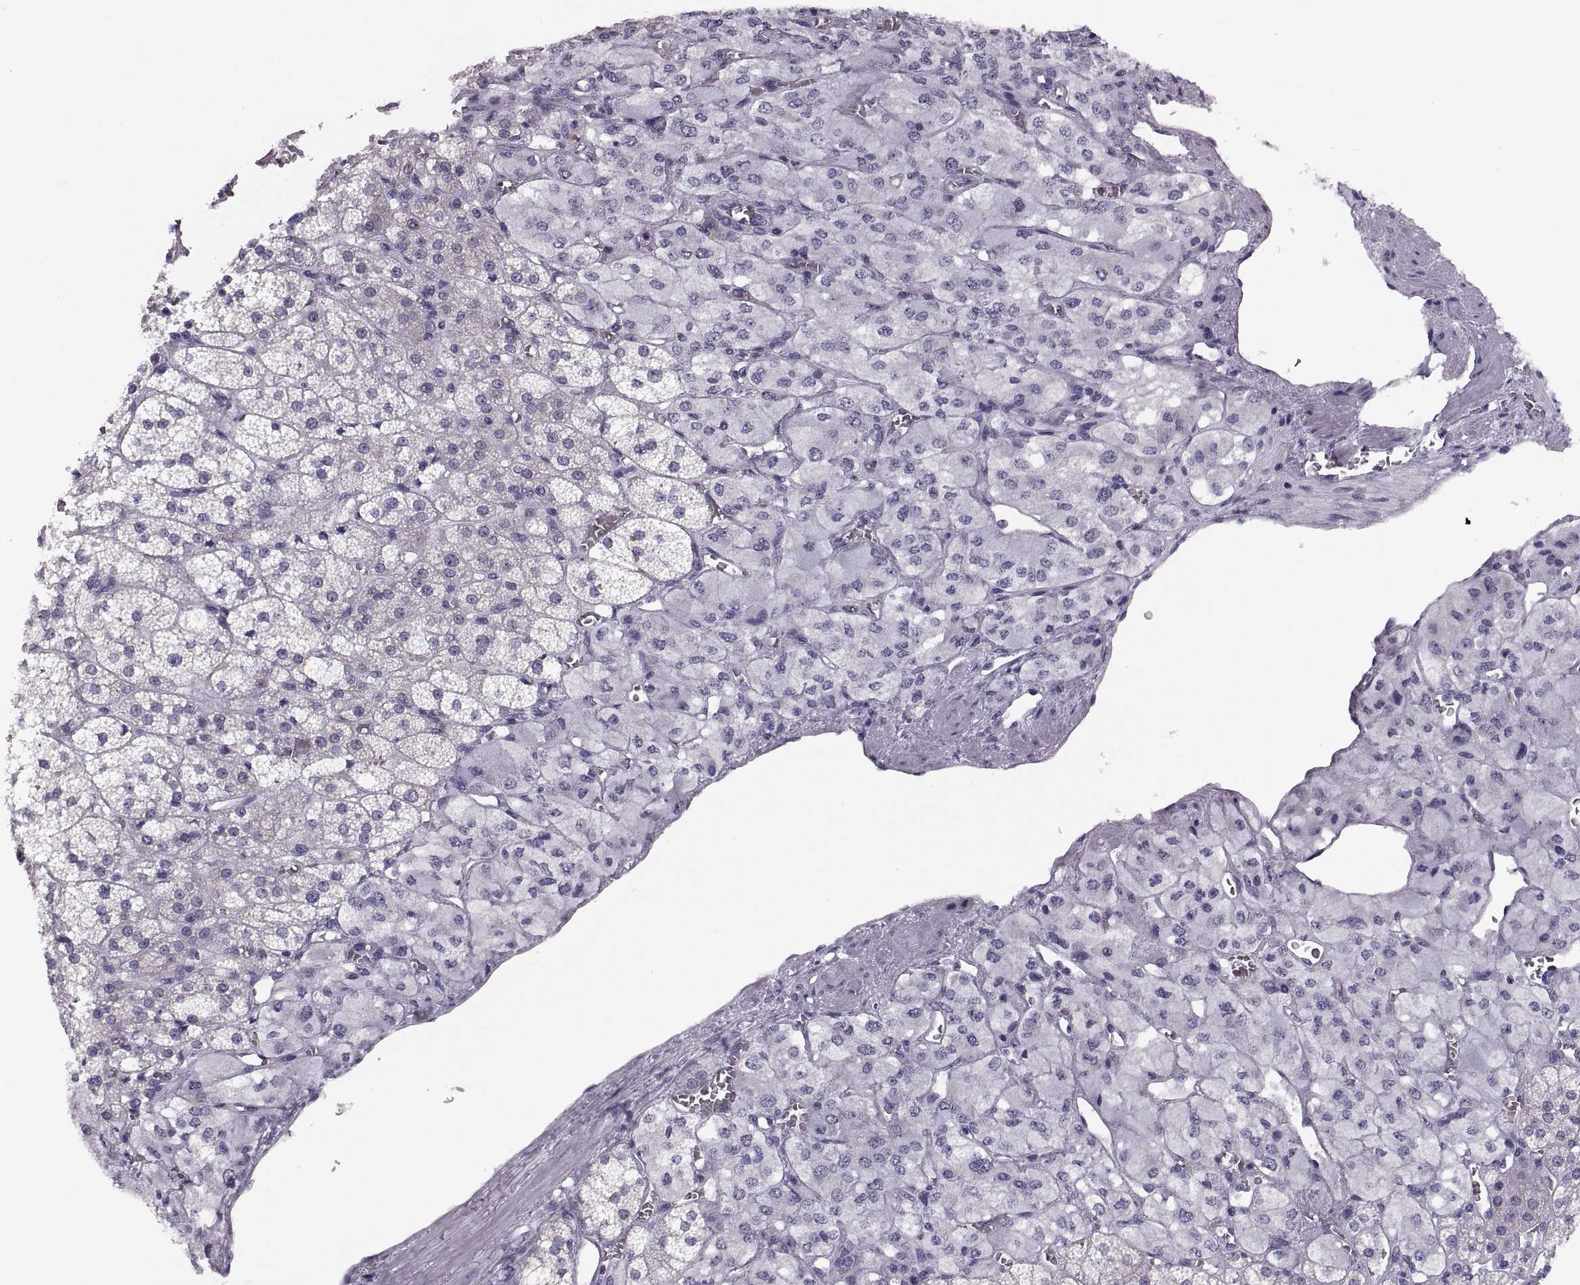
{"staining": {"intensity": "negative", "quantity": "none", "location": "none"}, "tissue": "adrenal gland", "cell_type": "Glandular cells", "image_type": "normal", "snomed": [{"axis": "morphology", "description": "Normal tissue, NOS"}, {"axis": "topography", "description": "Adrenal gland"}], "caption": "There is no significant staining in glandular cells of adrenal gland.", "gene": "ADH6", "patient": {"sex": "female", "age": 60}}